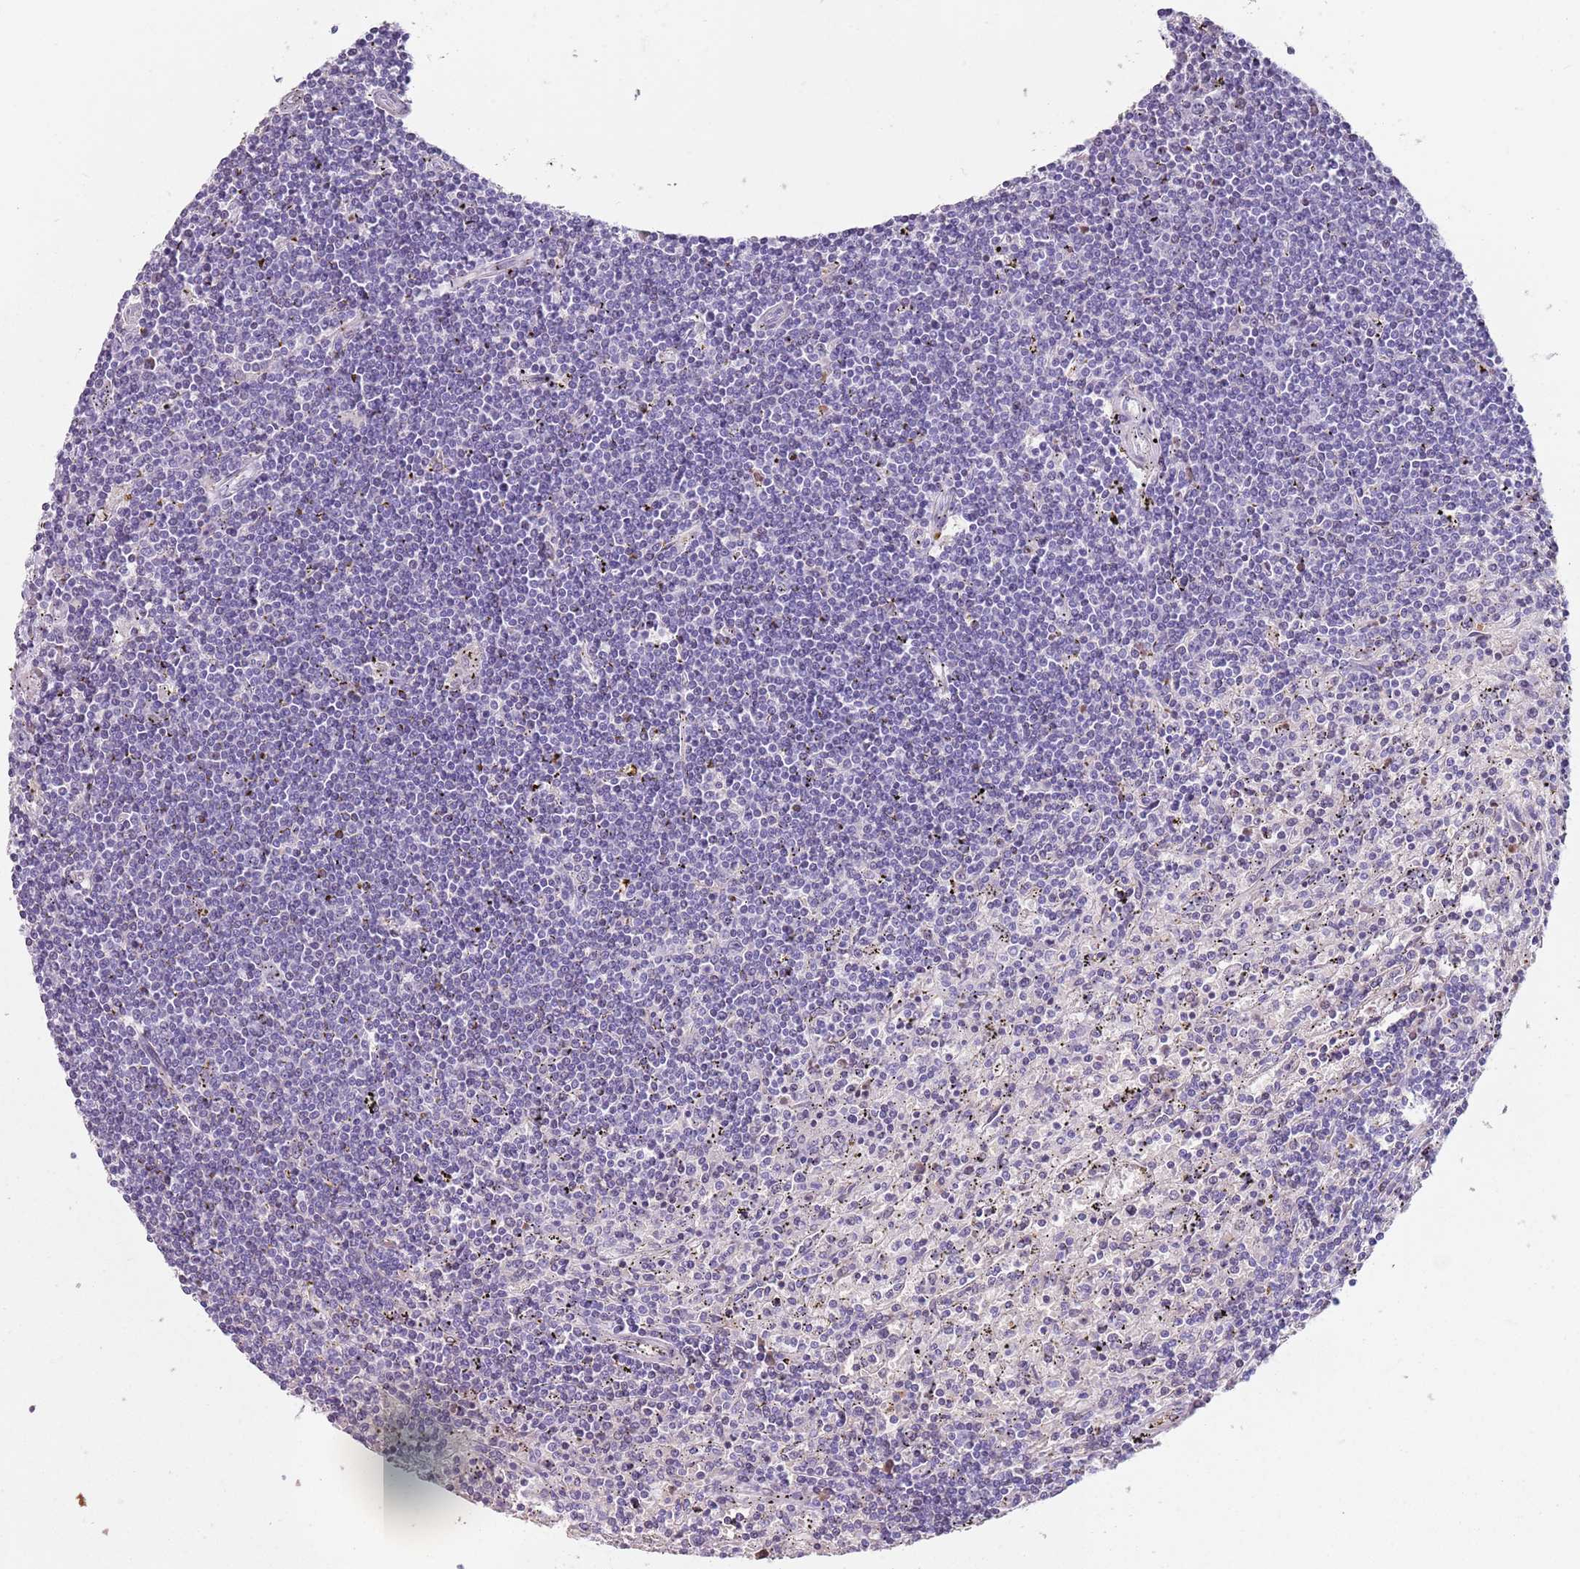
{"staining": {"intensity": "negative", "quantity": "none", "location": "none"}, "tissue": "lymphoma", "cell_type": "Tumor cells", "image_type": "cancer", "snomed": [{"axis": "morphology", "description": "Malignant lymphoma, non-Hodgkin's type, Low grade"}, {"axis": "topography", "description": "Spleen"}], "caption": "Immunohistochemistry photomicrograph of lymphoma stained for a protein (brown), which demonstrates no positivity in tumor cells.", "gene": "SPESP1", "patient": {"sex": "male", "age": 76}}